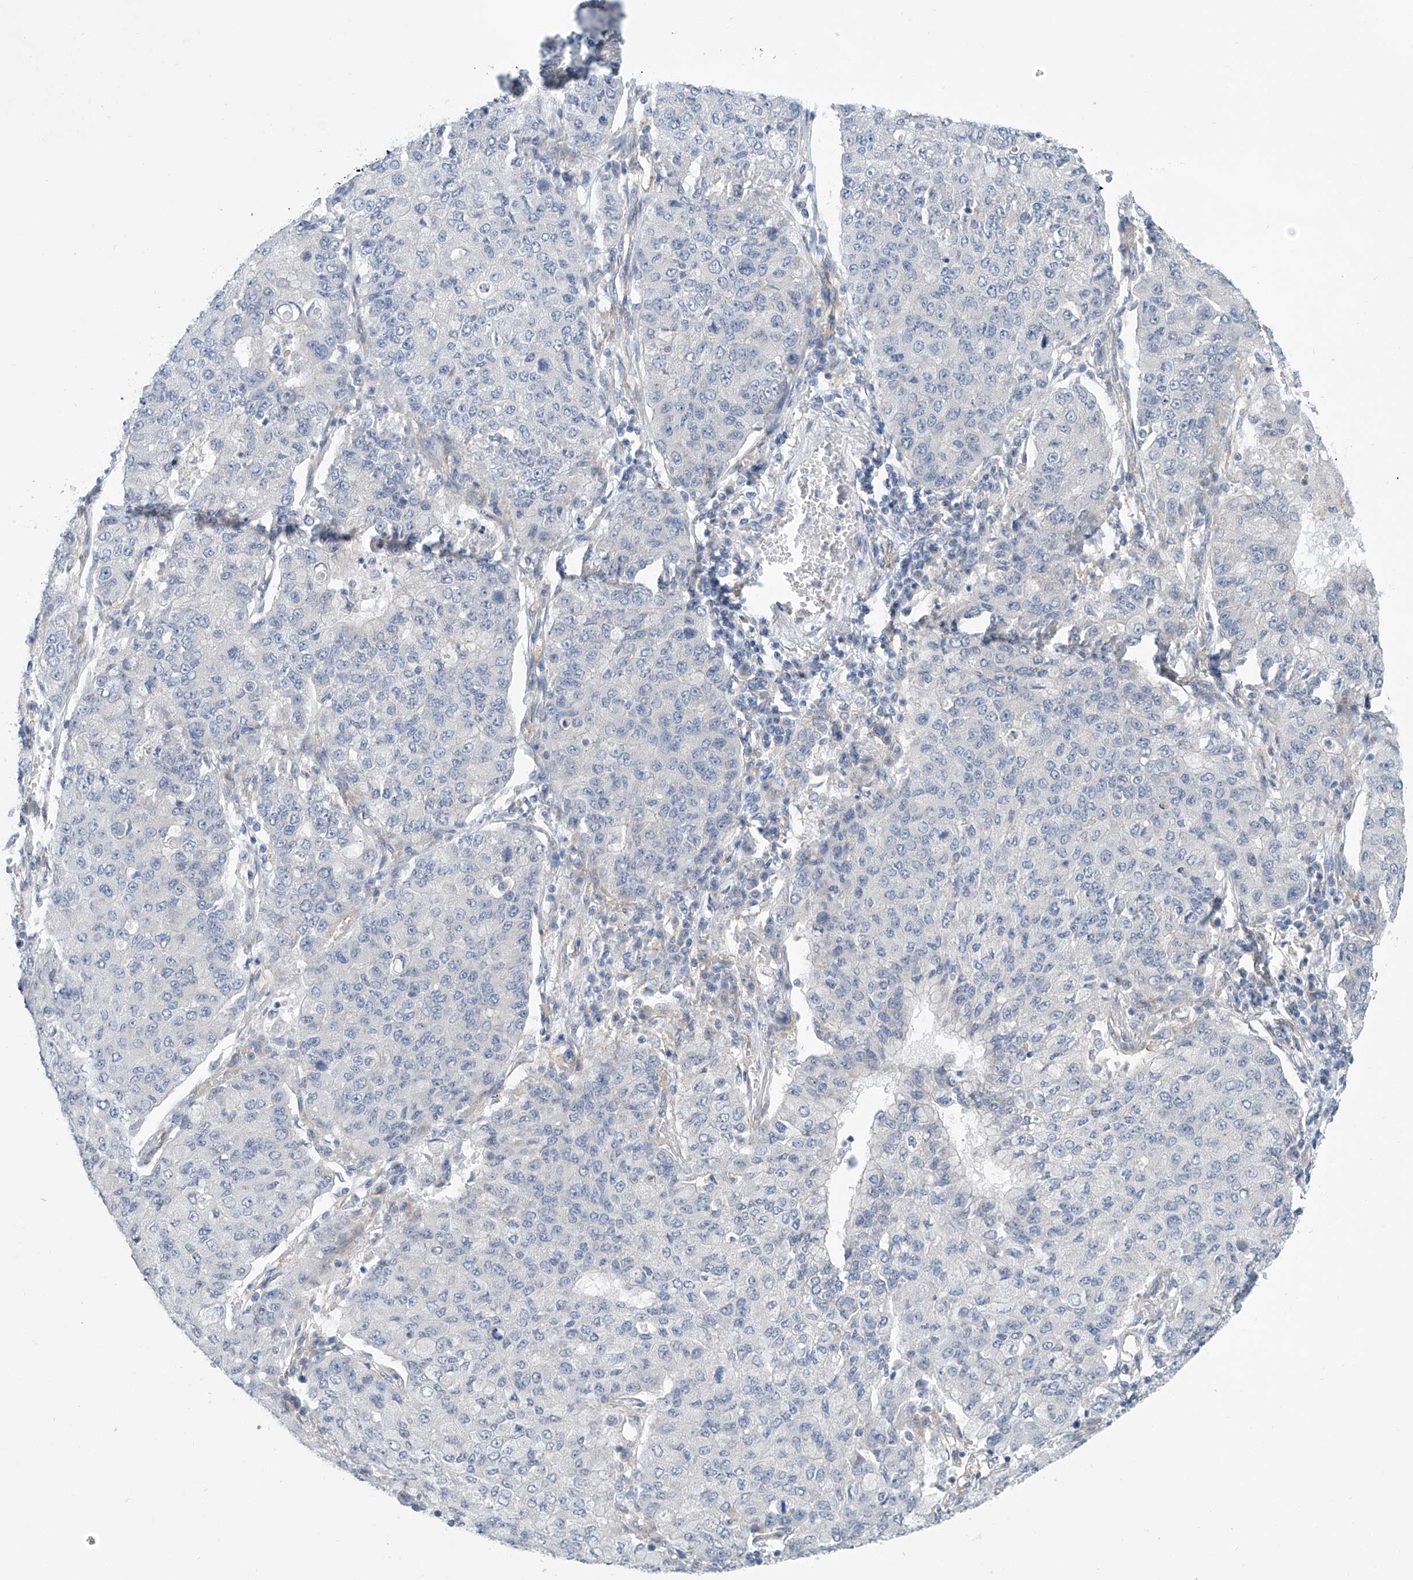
{"staining": {"intensity": "negative", "quantity": "none", "location": "none"}, "tissue": "lung cancer", "cell_type": "Tumor cells", "image_type": "cancer", "snomed": [{"axis": "morphology", "description": "Squamous cell carcinoma, NOS"}, {"axis": "topography", "description": "Lung"}], "caption": "A photomicrograph of human lung cancer (squamous cell carcinoma) is negative for staining in tumor cells. Brightfield microscopy of immunohistochemistry (IHC) stained with DAB (brown) and hematoxylin (blue), captured at high magnification.", "gene": "ABHD13", "patient": {"sex": "male", "age": 74}}